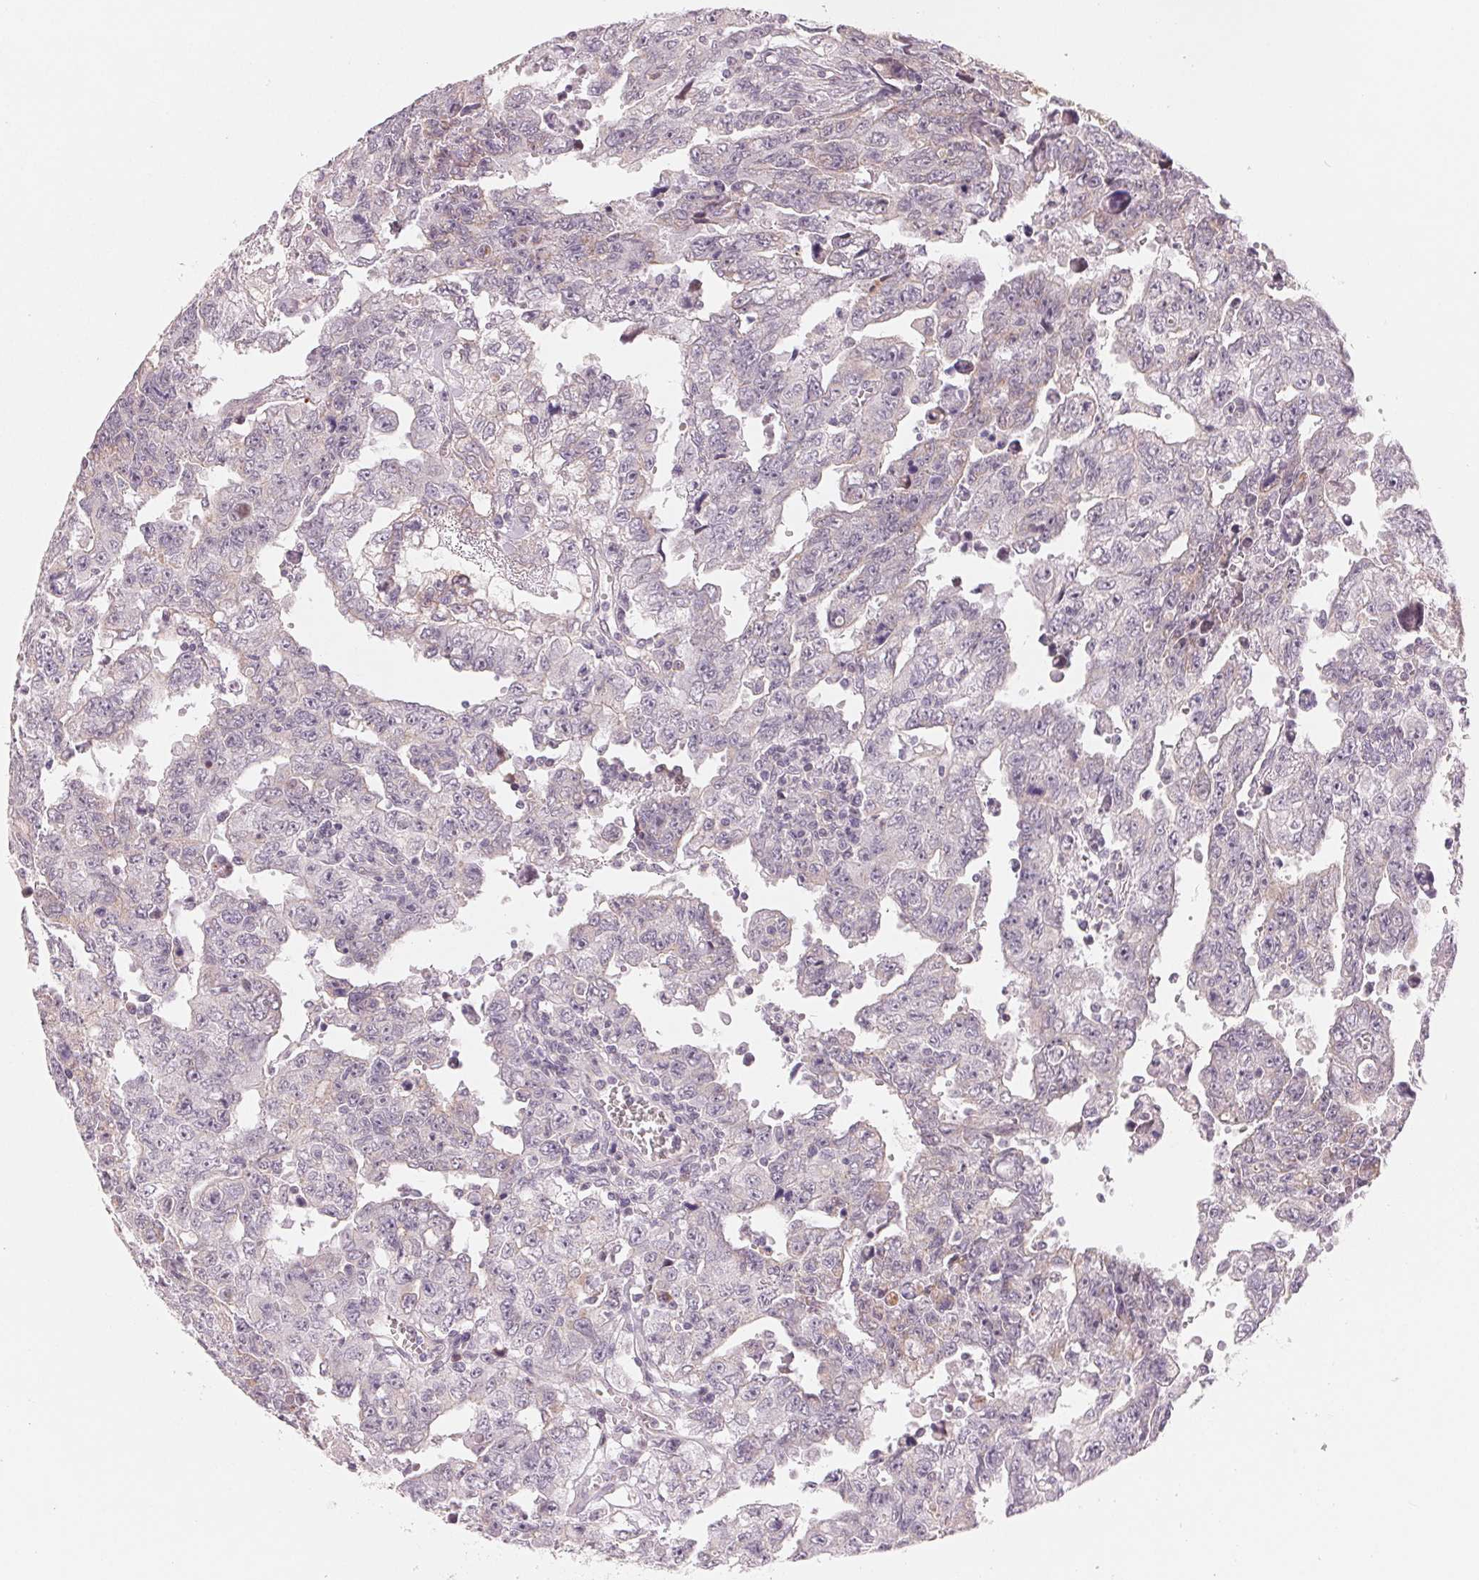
{"staining": {"intensity": "negative", "quantity": "none", "location": "none"}, "tissue": "testis cancer", "cell_type": "Tumor cells", "image_type": "cancer", "snomed": [{"axis": "morphology", "description": "Carcinoma, Embryonal, NOS"}, {"axis": "topography", "description": "Testis"}], "caption": "Tumor cells show no significant expression in testis cancer.", "gene": "DENND2C", "patient": {"sex": "male", "age": 24}}